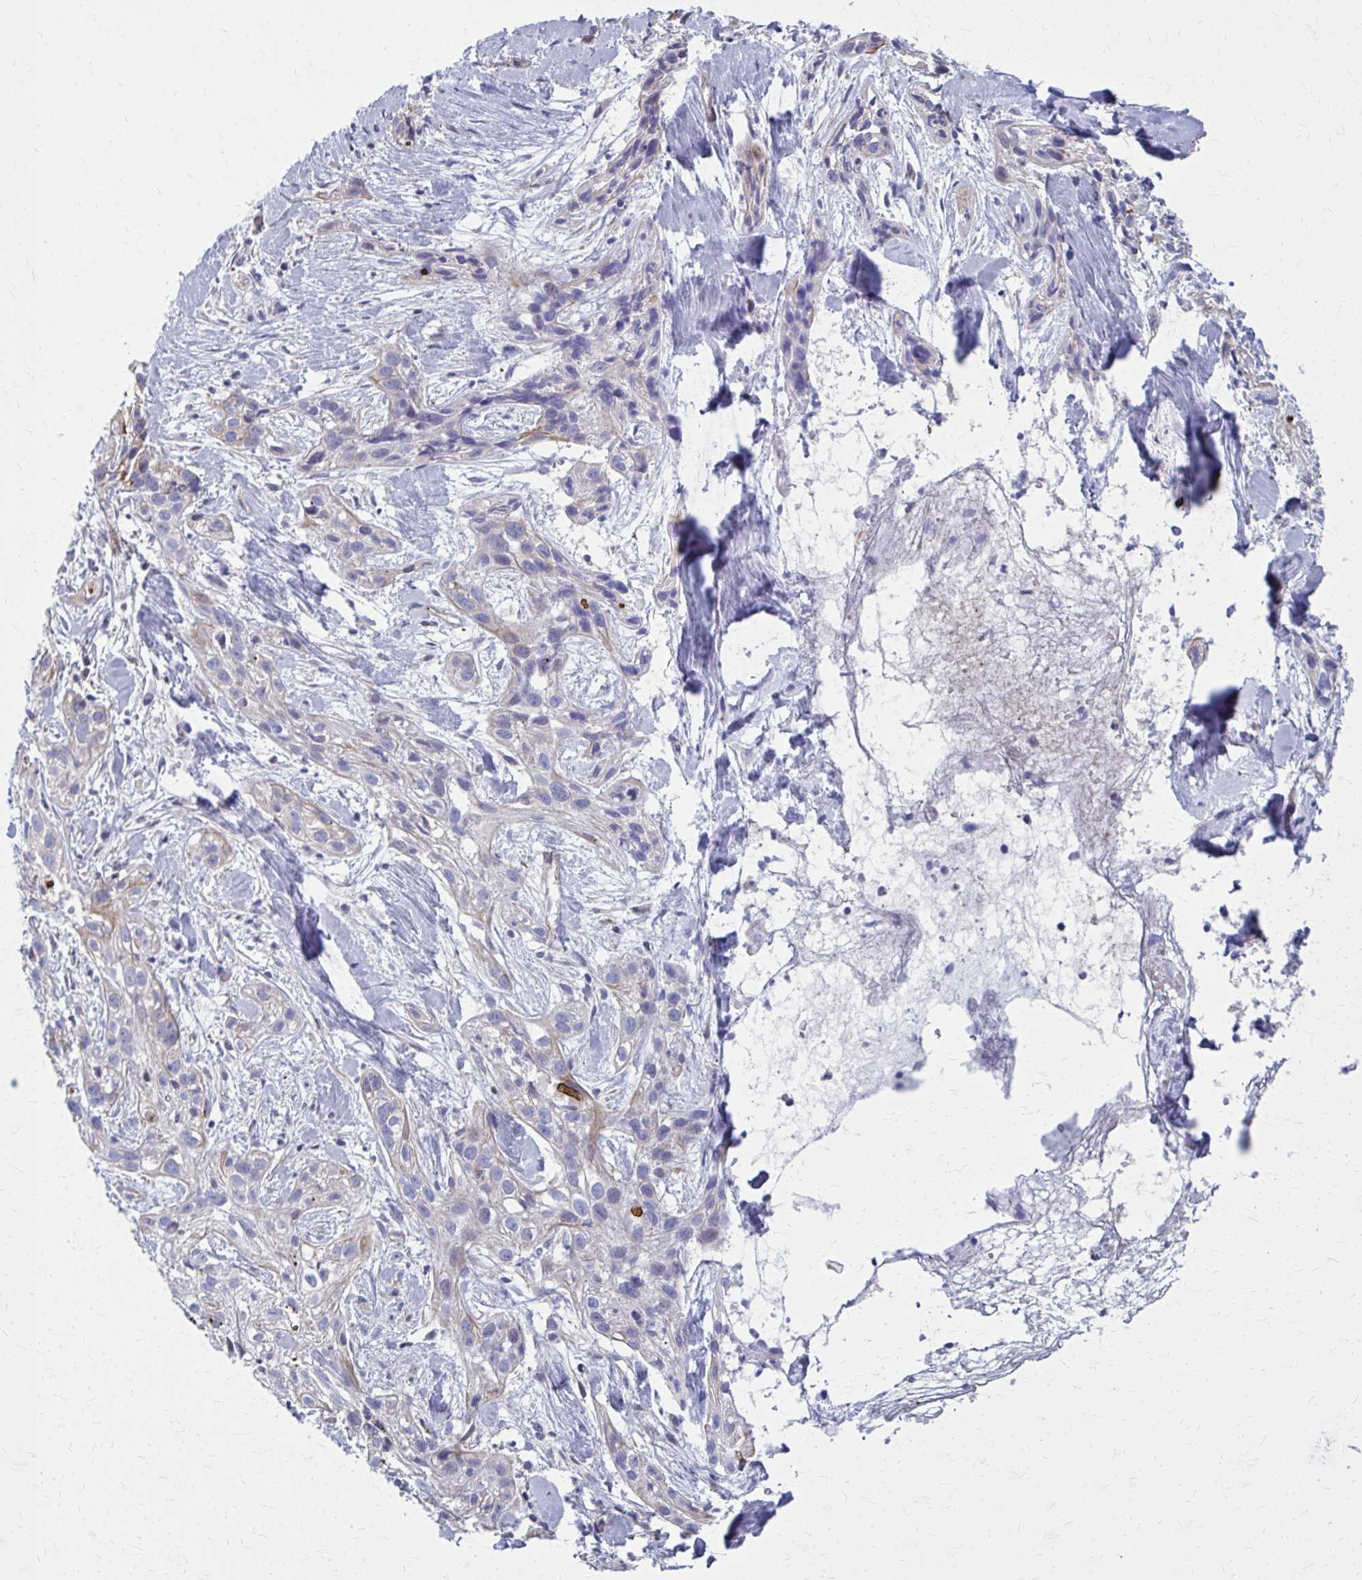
{"staining": {"intensity": "weak", "quantity": "<25%", "location": "cytoplasmic/membranous"}, "tissue": "skin cancer", "cell_type": "Tumor cells", "image_type": "cancer", "snomed": [{"axis": "morphology", "description": "Squamous cell carcinoma, NOS"}, {"axis": "topography", "description": "Skin"}], "caption": "A histopathology image of human skin cancer (squamous cell carcinoma) is negative for staining in tumor cells.", "gene": "LRRC4B", "patient": {"sex": "male", "age": 82}}